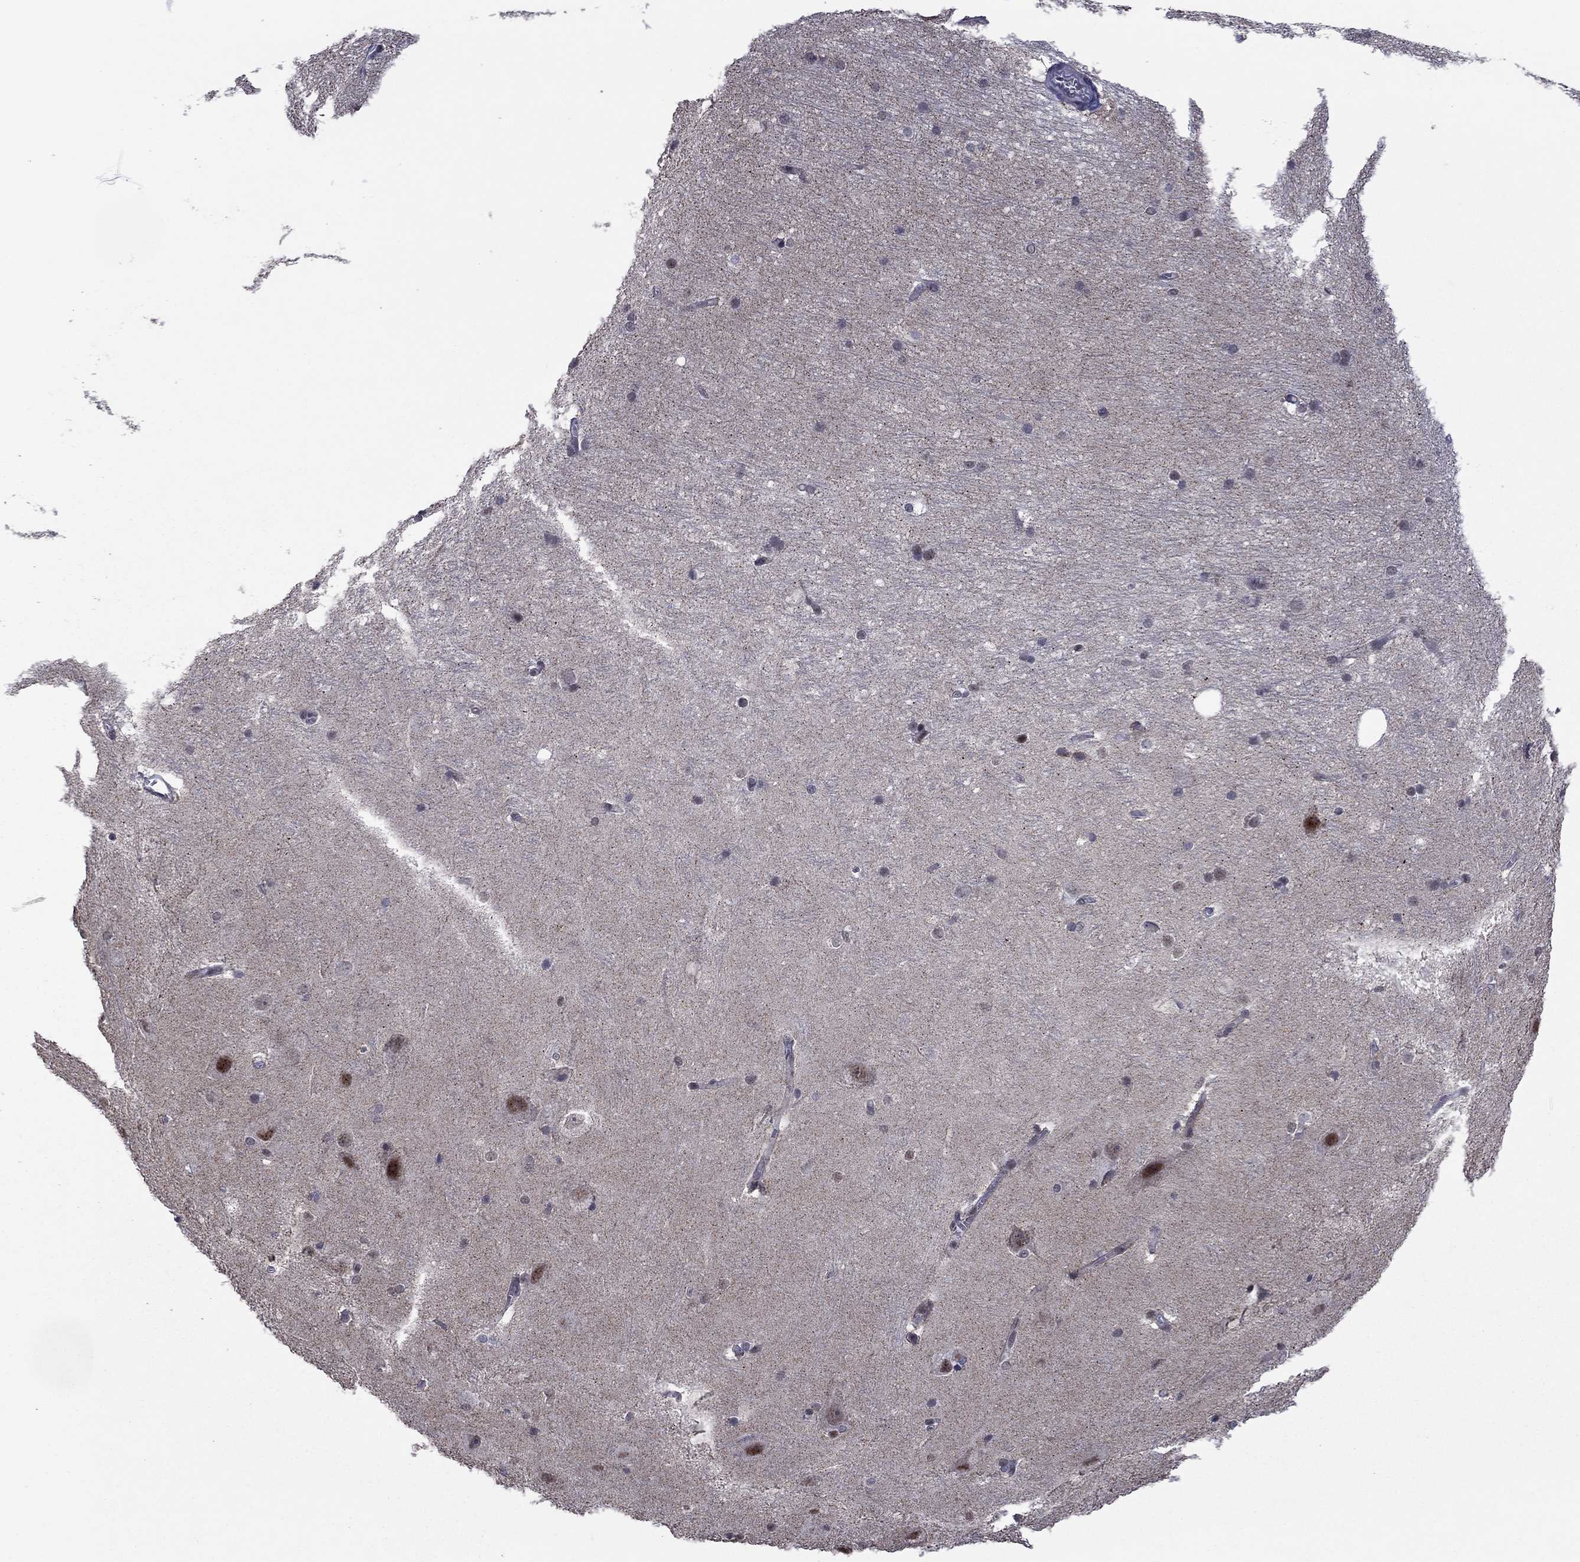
{"staining": {"intensity": "negative", "quantity": "none", "location": "none"}, "tissue": "hippocampus", "cell_type": "Glial cells", "image_type": "normal", "snomed": [{"axis": "morphology", "description": "Normal tissue, NOS"}, {"axis": "topography", "description": "Cerebral cortex"}, {"axis": "topography", "description": "Hippocampus"}], "caption": "Photomicrograph shows no protein expression in glial cells of benign hippocampus.", "gene": "CDCA5", "patient": {"sex": "female", "age": 19}}